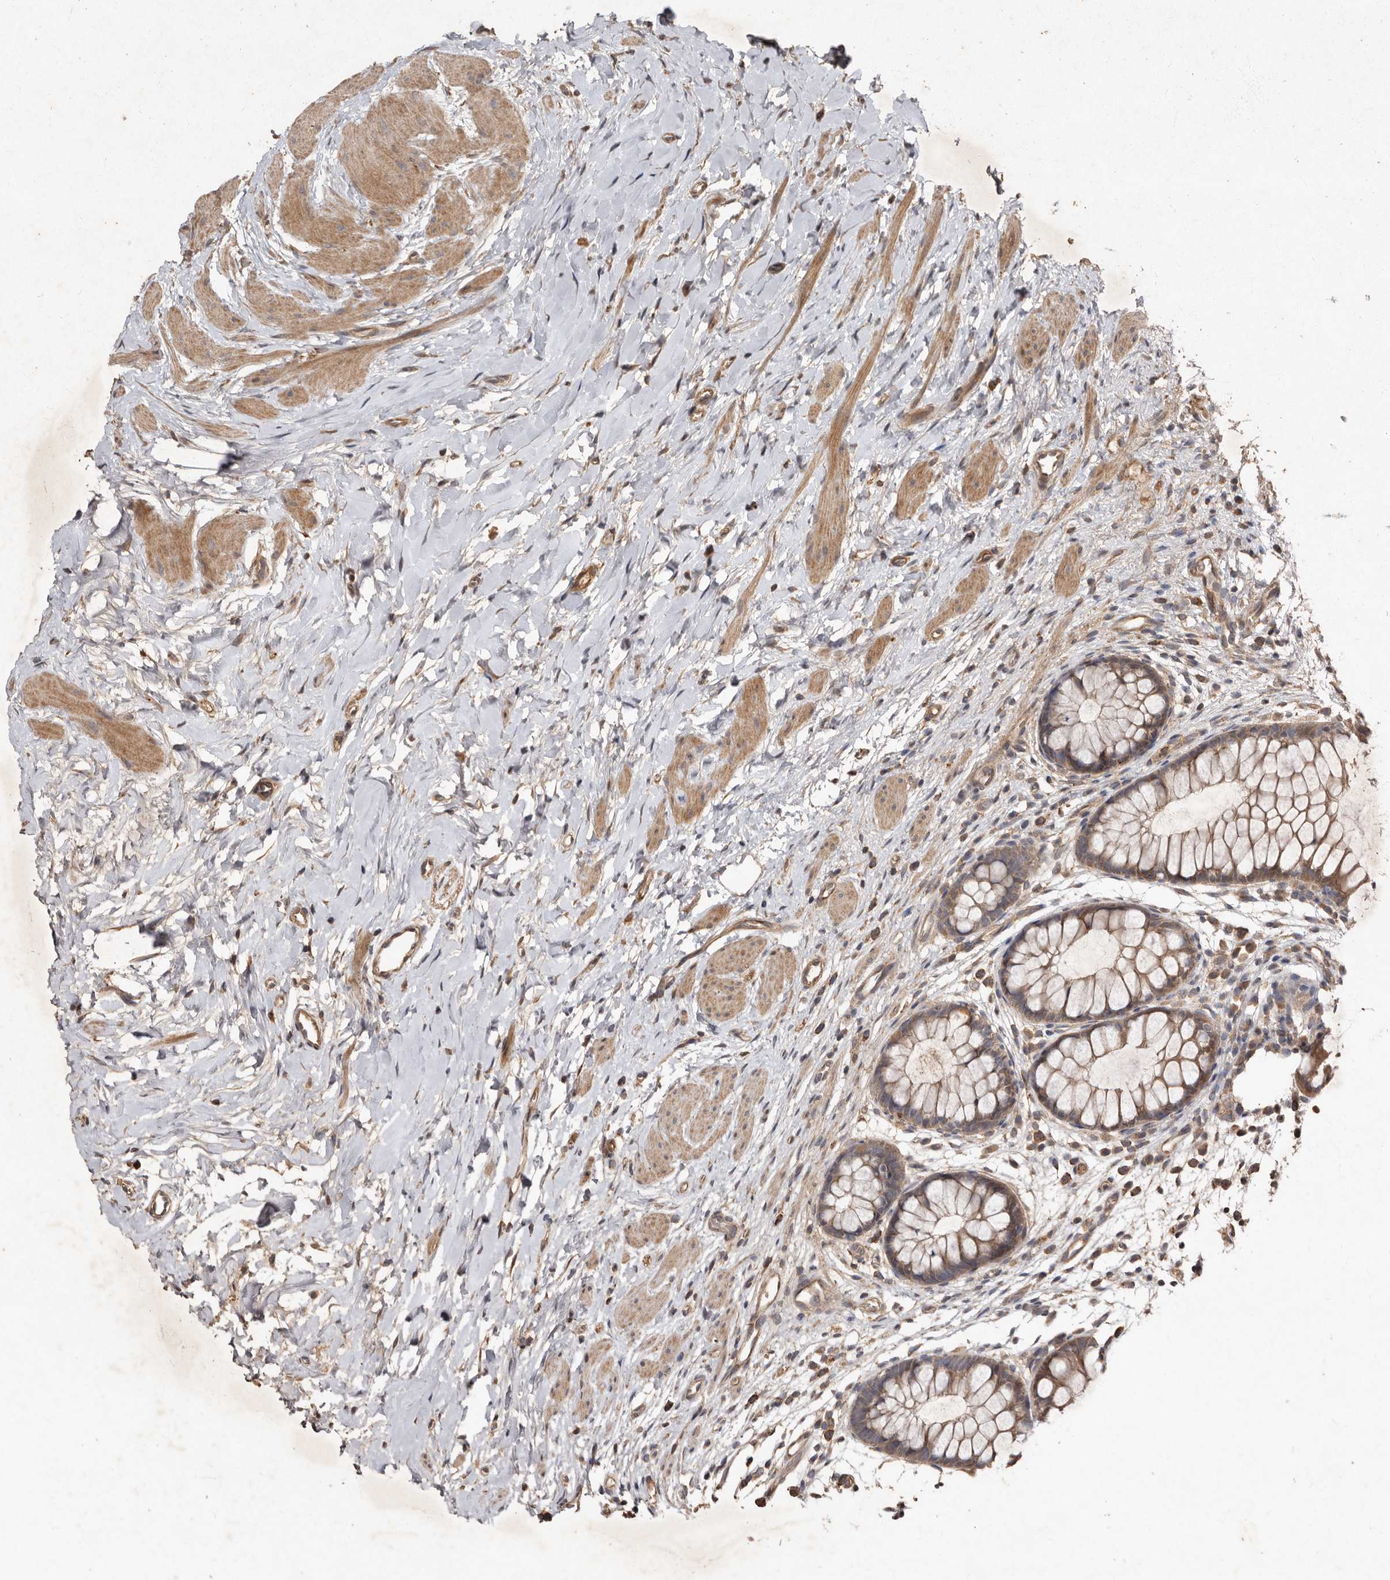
{"staining": {"intensity": "moderate", "quantity": ">75%", "location": "cytoplasmic/membranous"}, "tissue": "colon", "cell_type": "Endothelial cells", "image_type": "normal", "snomed": [{"axis": "morphology", "description": "Normal tissue, NOS"}, {"axis": "topography", "description": "Colon"}], "caption": "Immunohistochemistry (DAB) staining of benign human colon exhibits moderate cytoplasmic/membranous protein positivity in about >75% of endothelial cells.", "gene": "KIF26B", "patient": {"sex": "female", "age": 62}}